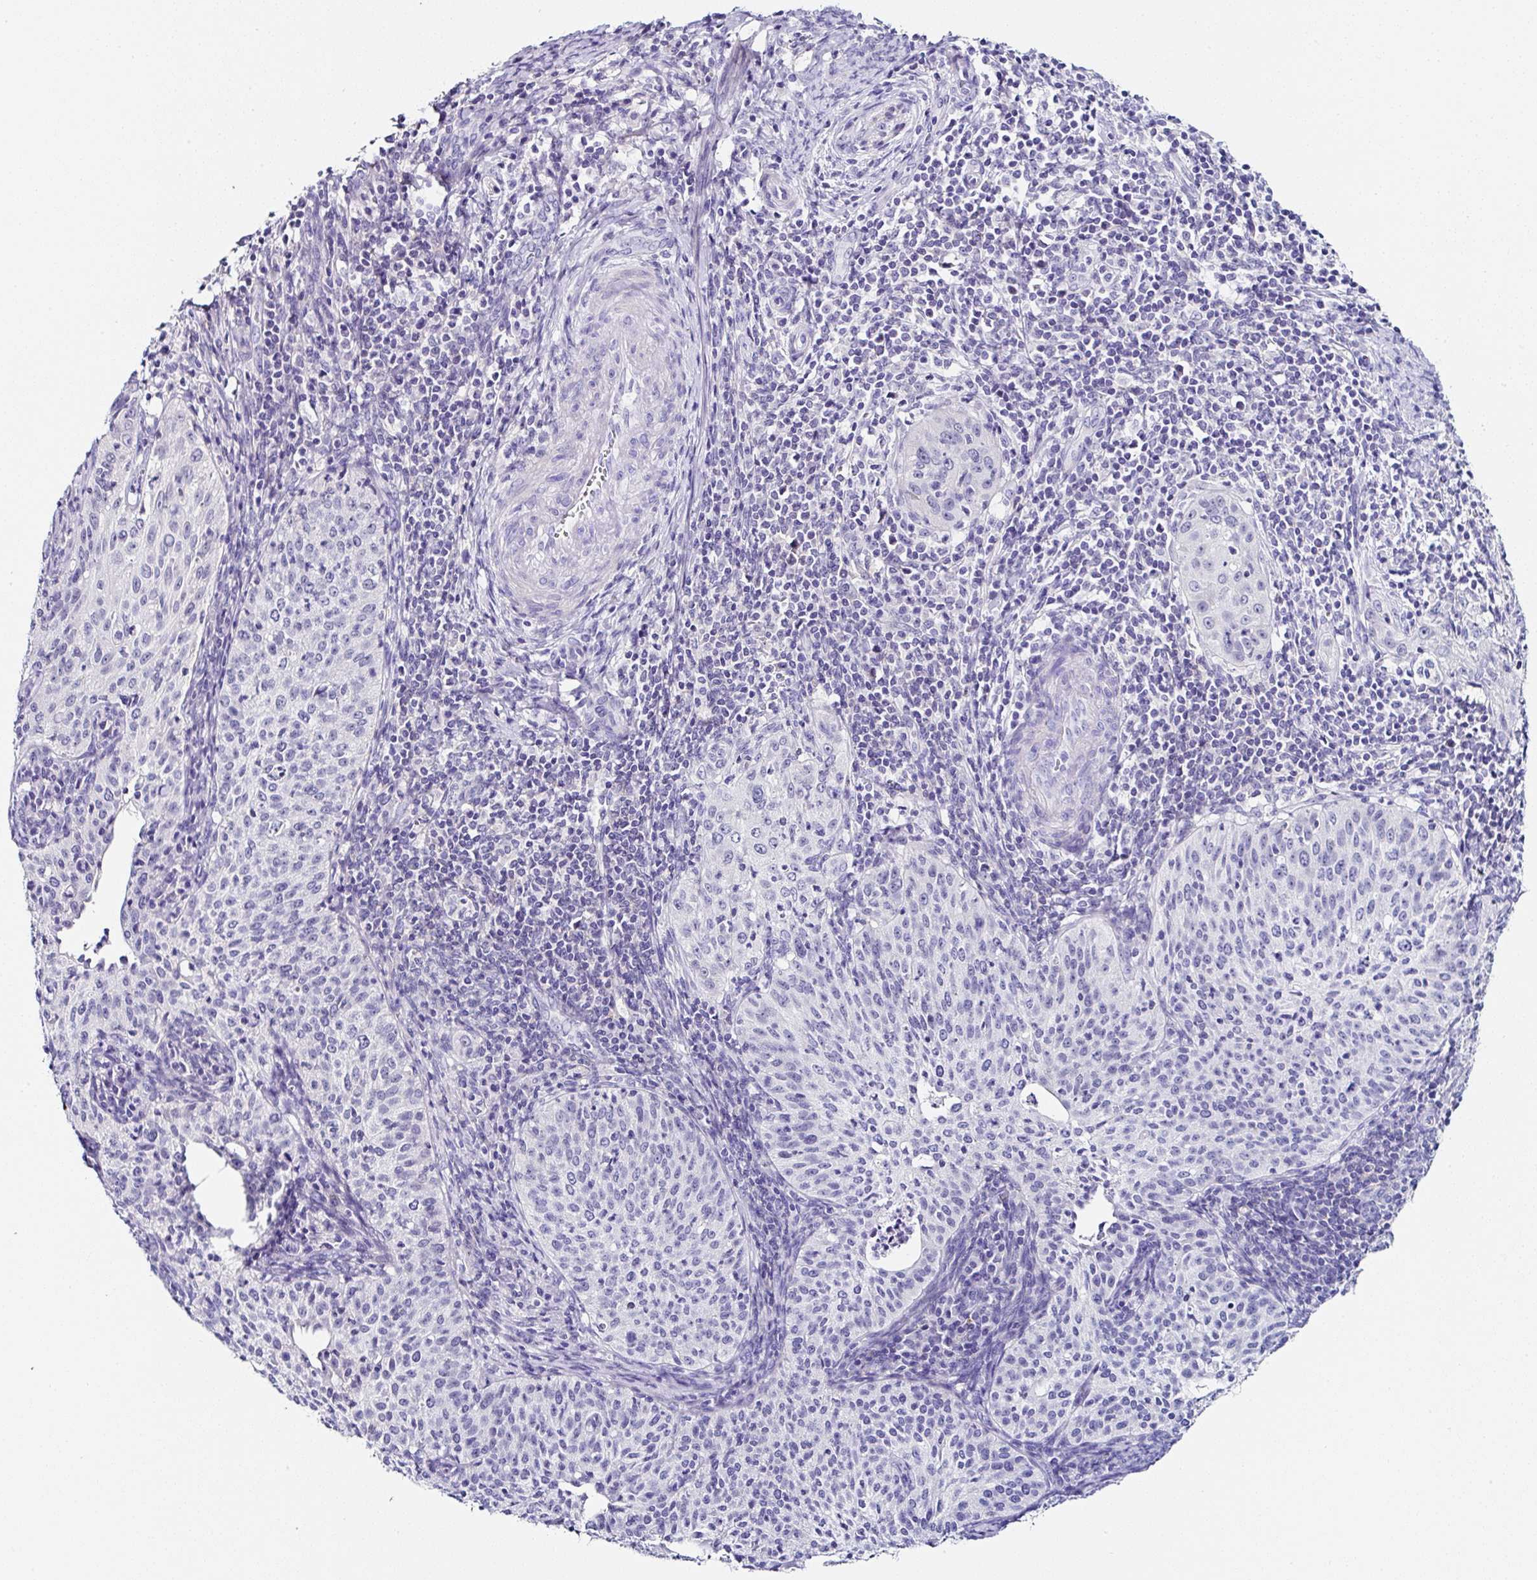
{"staining": {"intensity": "negative", "quantity": "none", "location": "none"}, "tissue": "cervical cancer", "cell_type": "Tumor cells", "image_type": "cancer", "snomed": [{"axis": "morphology", "description": "Squamous cell carcinoma, NOS"}, {"axis": "topography", "description": "Cervix"}], "caption": "Tumor cells are negative for brown protein staining in cervical squamous cell carcinoma.", "gene": "UGT3A1", "patient": {"sex": "female", "age": 30}}